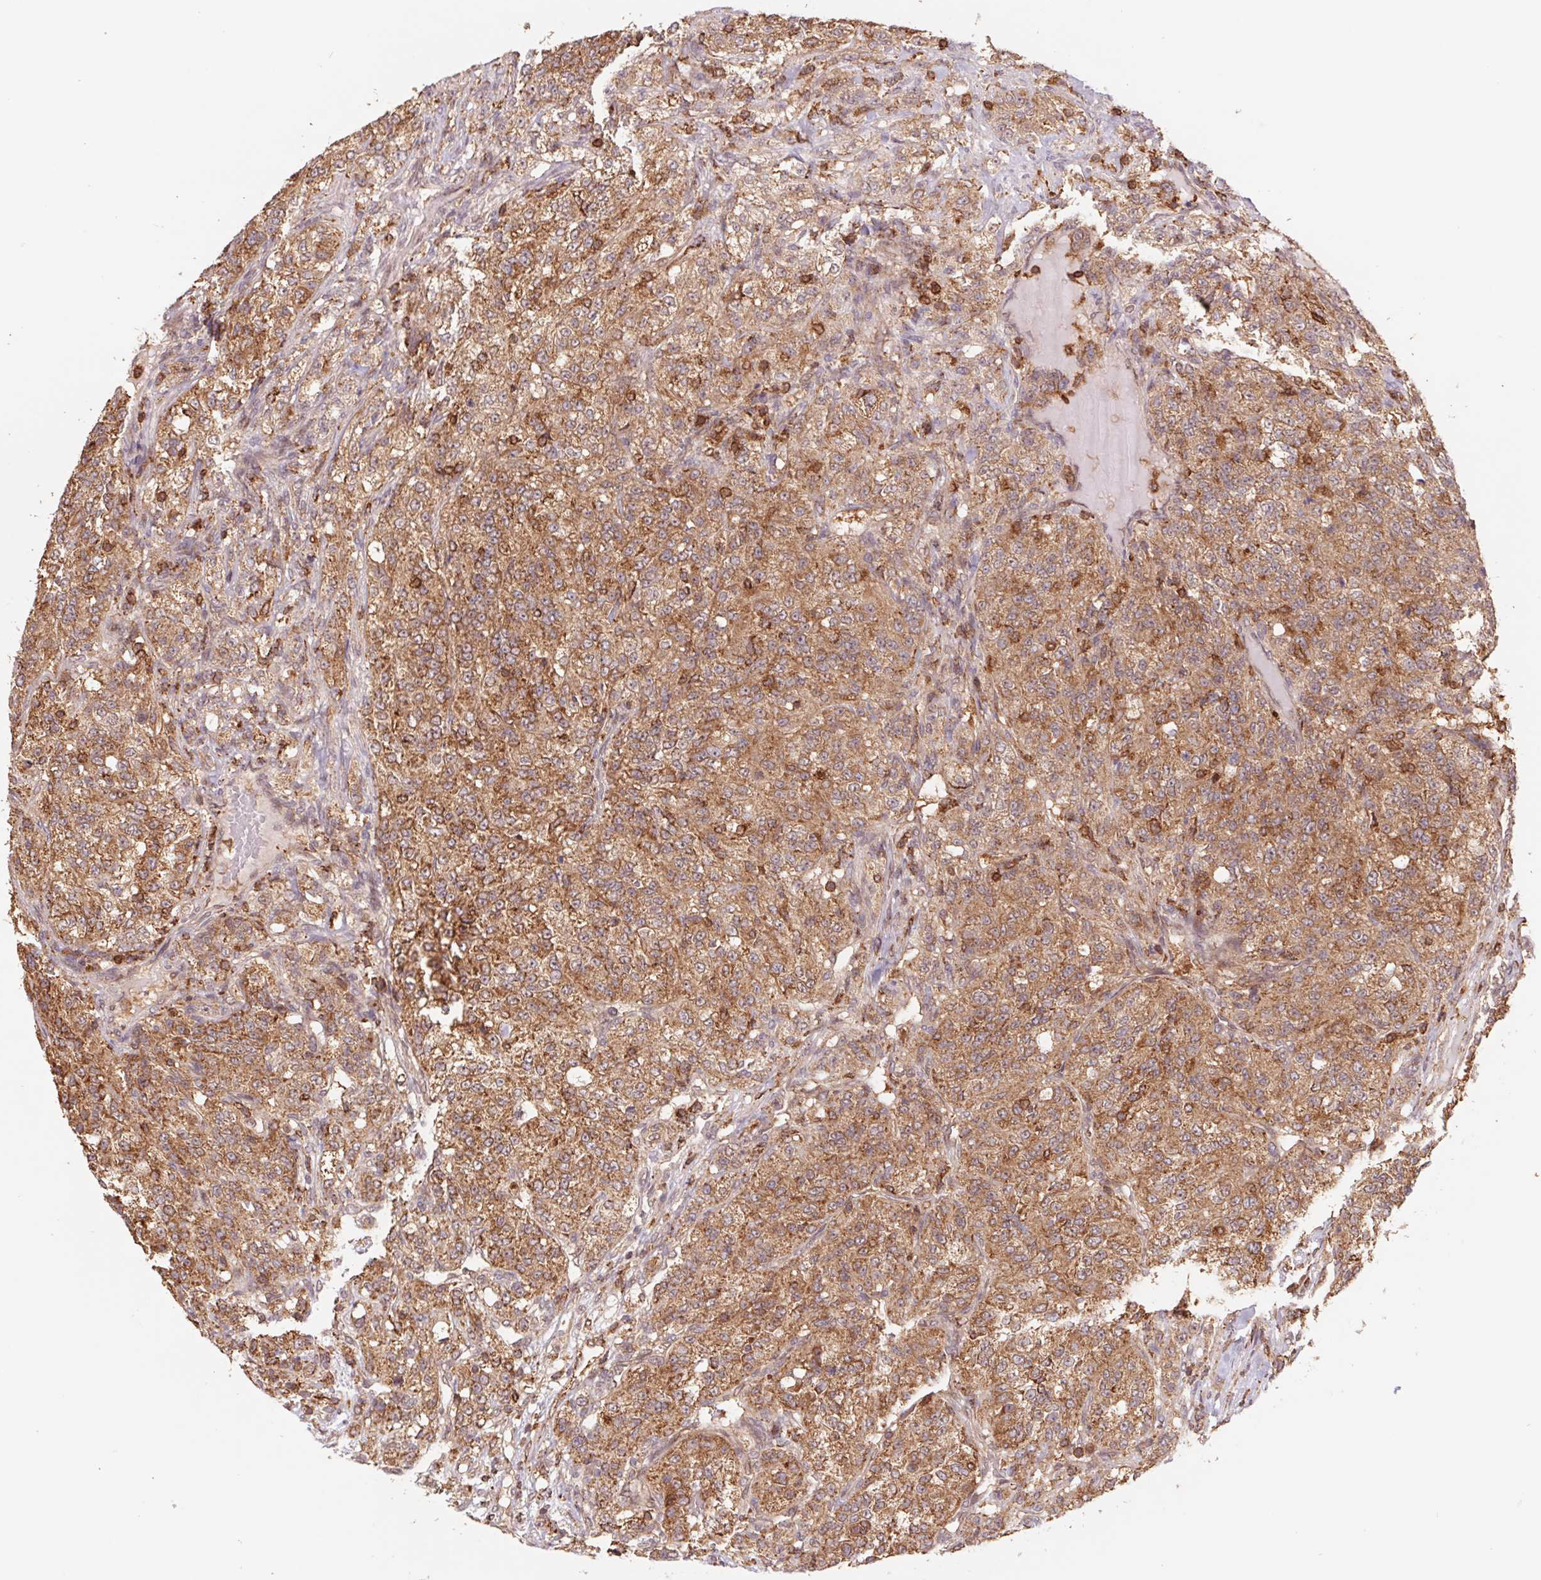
{"staining": {"intensity": "moderate", "quantity": ">75%", "location": "cytoplasmic/membranous"}, "tissue": "renal cancer", "cell_type": "Tumor cells", "image_type": "cancer", "snomed": [{"axis": "morphology", "description": "Adenocarcinoma, NOS"}, {"axis": "topography", "description": "Kidney"}], "caption": "A medium amount of moderate cytoplasmic/membranous staining is seen in approximately >75% of tumor cells in renal cancer (adenocarcinoma) tissue.", "gene": "URM1", "patient": {"sex": "female", "age": 63}}